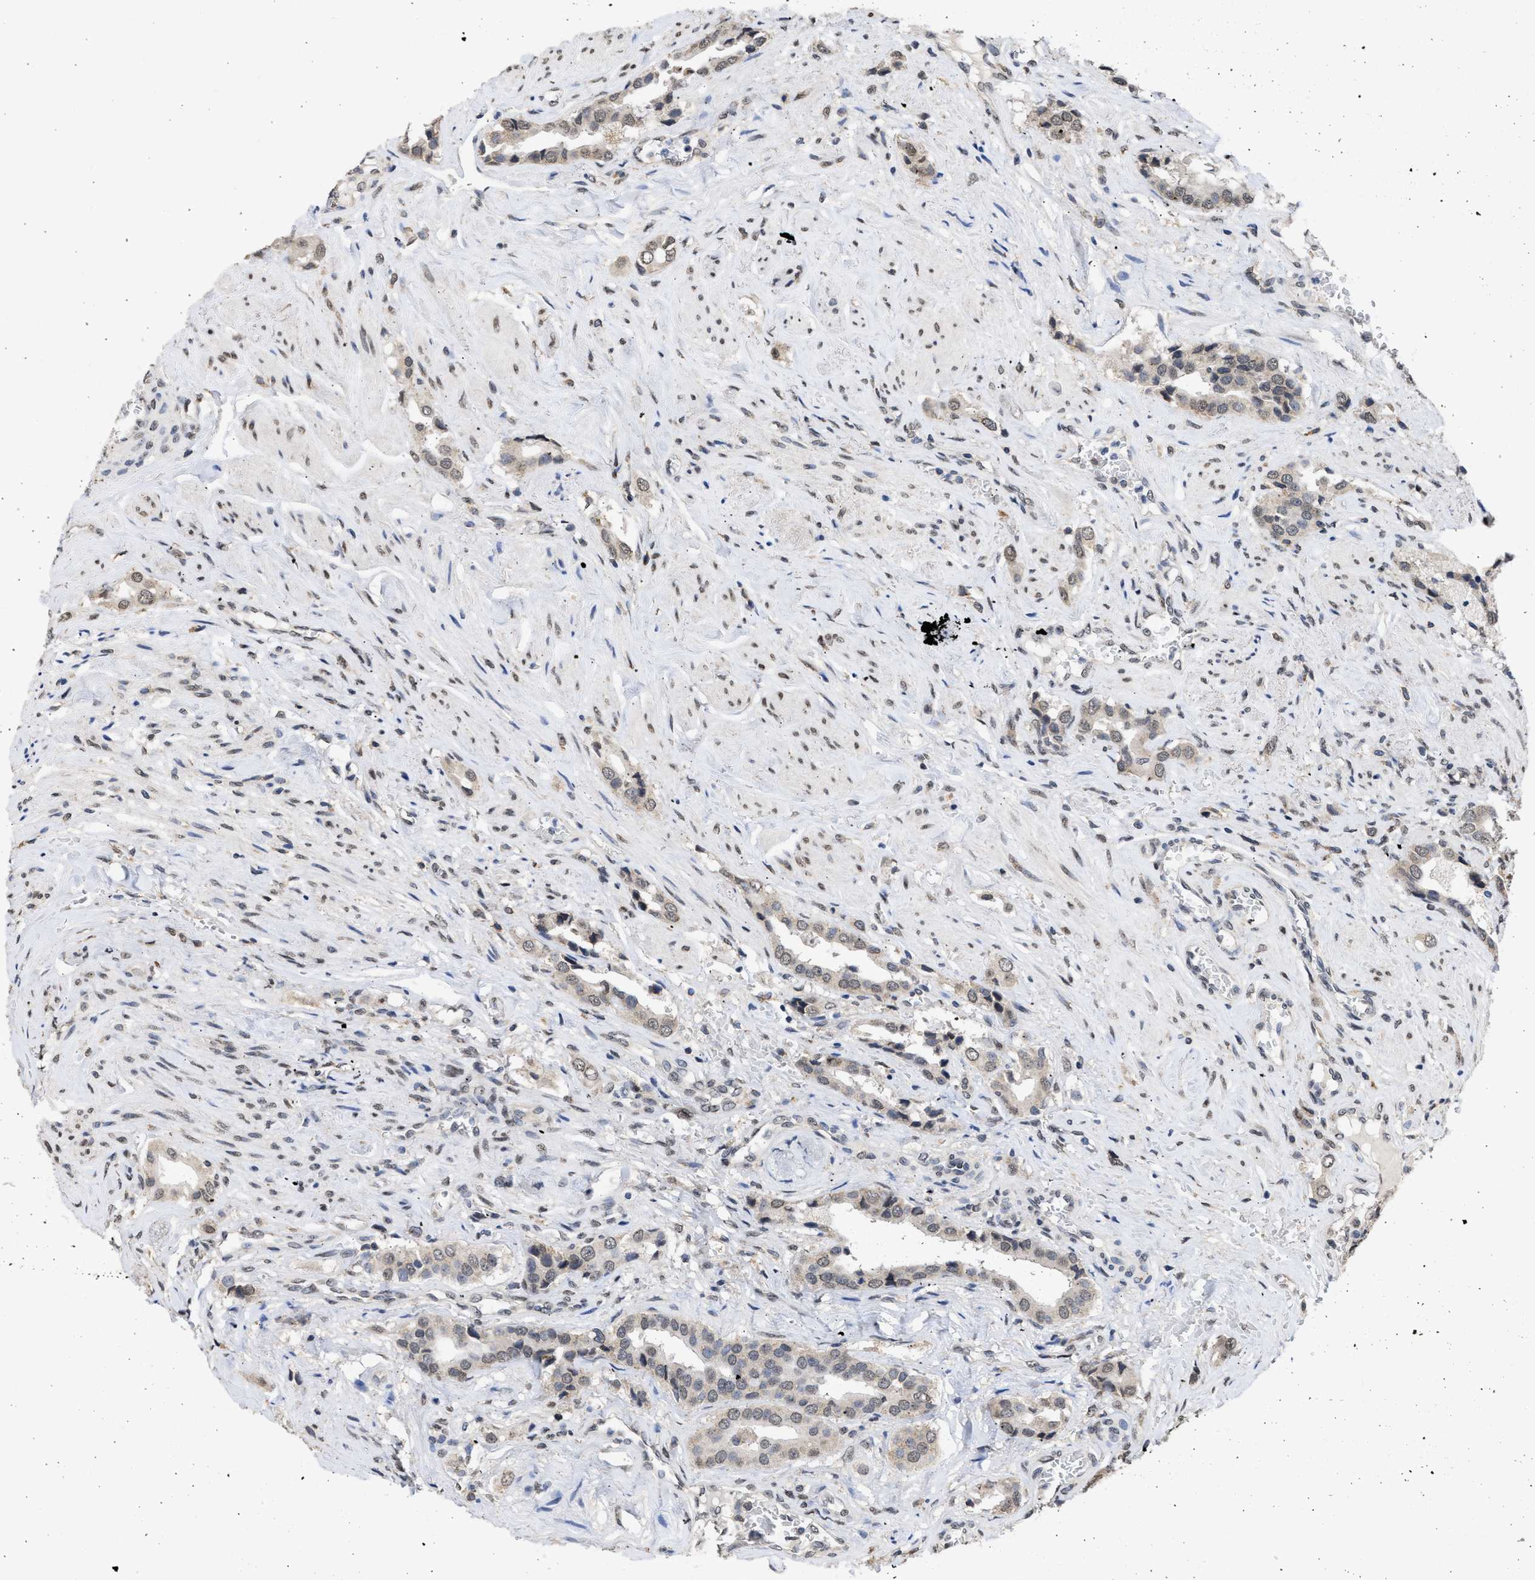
{"staining": {"intensity": "weak", "quantity": "25%-75%", "location": "cytoplasmic/membranous"}, "tissue": "prostate cancer", "cell_type": "Tumor cells", "image_type": "cancer", "snomed": [{"axis": "morphology", "description": "Adenocarcinoma, High grade"}, {"axis": "topography", "description": "Prostate"}], "caption": "Weak cytoplasmic/membranous staining for a protein is appreciated in approximately 25%-75% of tumor cells of high-grade adenocarcinoma (prostate) using immunohistochemistry (IHC).", "gene": "NUP35", "patient": {"sex": "male", "age": 52}}